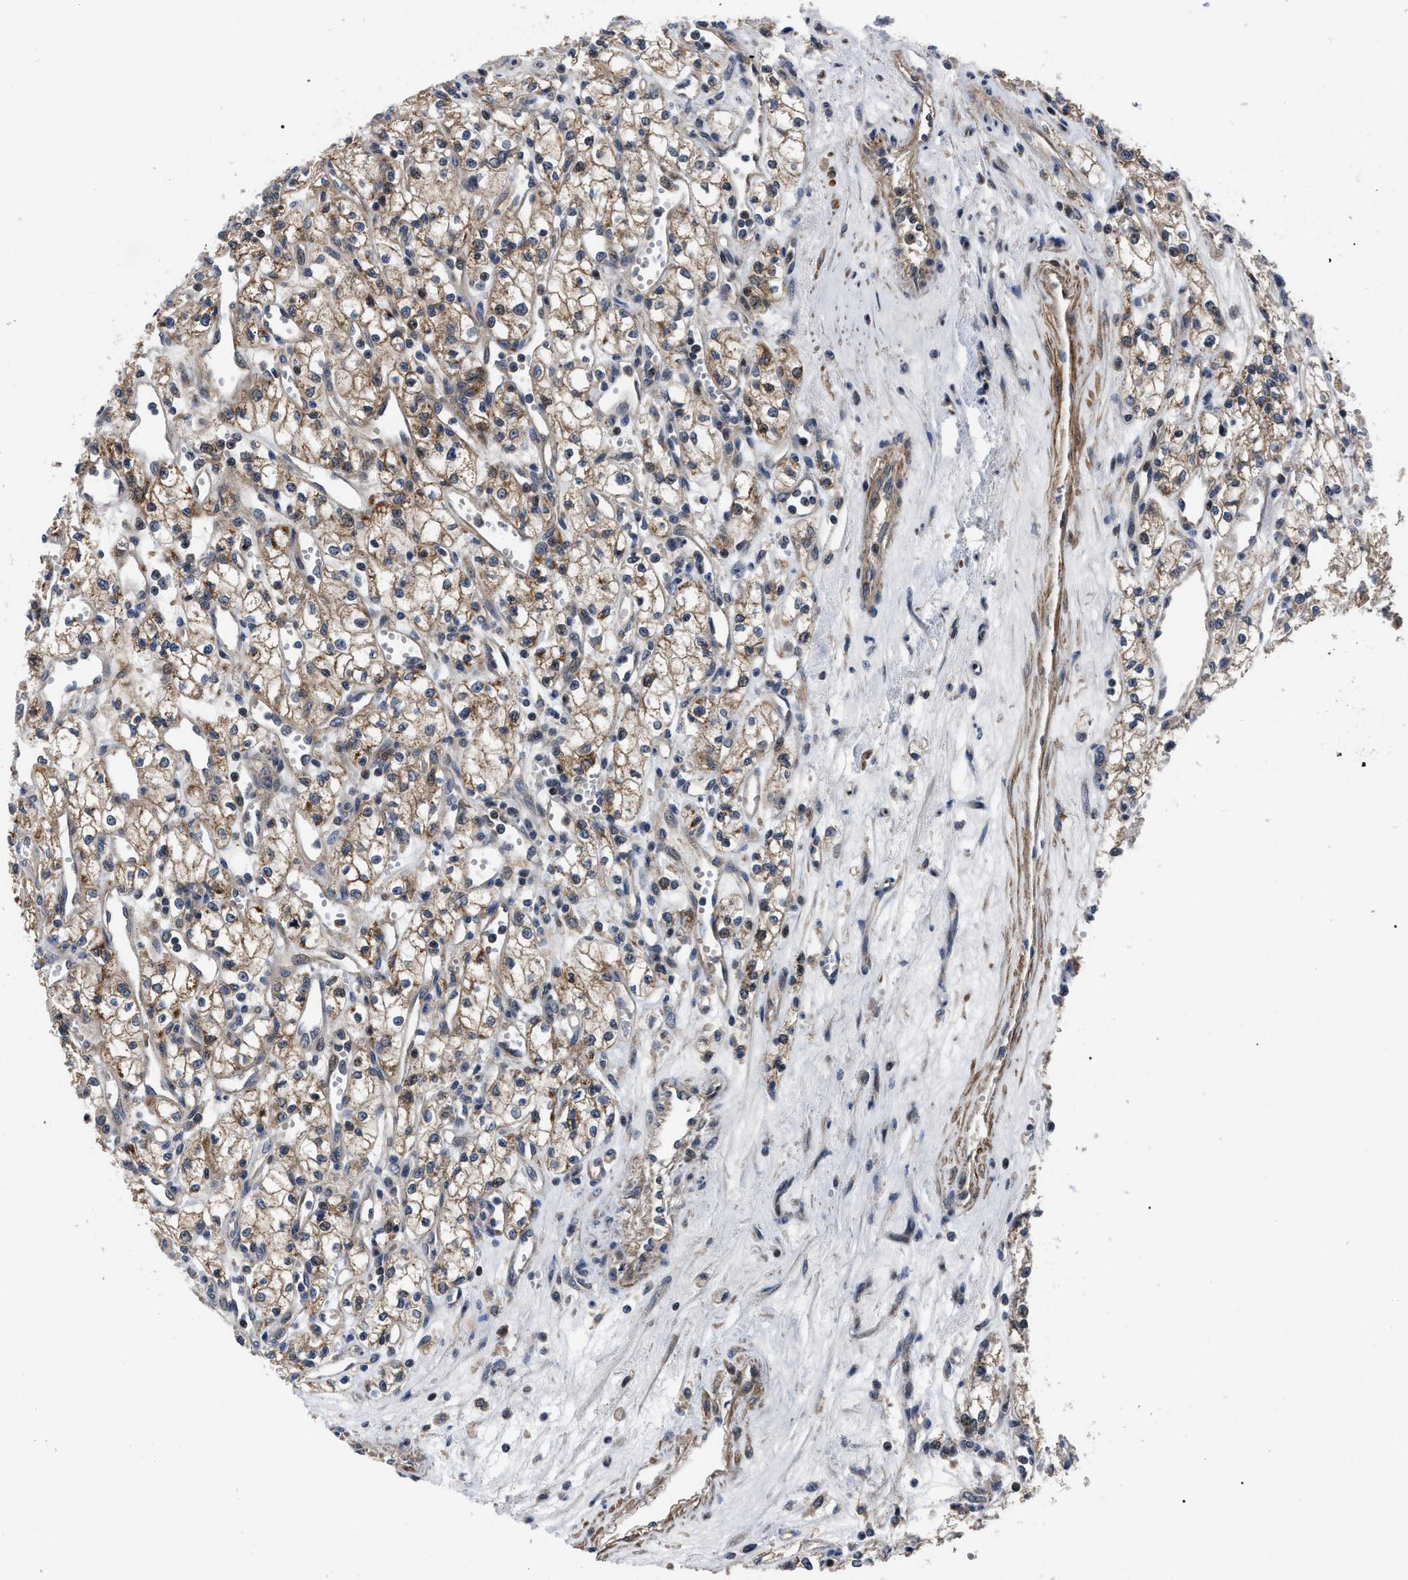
{"staining": {"intensity": "moderate", "quantity": ">75%", "location": "cytoplasmic/membranous"}, "tissue": "renal cancer", "cell_type": "Tumor cells", "image_type": "cancer", "snomed": [{"axis": "morphology", "description": "Adenocarcinoma, NOS"}, {"axis": "topography", "description": "Kidney"}], "caption": "An image of renal adenocarcinoma stained for a protein shows moderate cytoplasmic/membranous brown staining in tumor cells.", "gene": "PPWD1", "patient": {"sex": "male", "age": 59}}